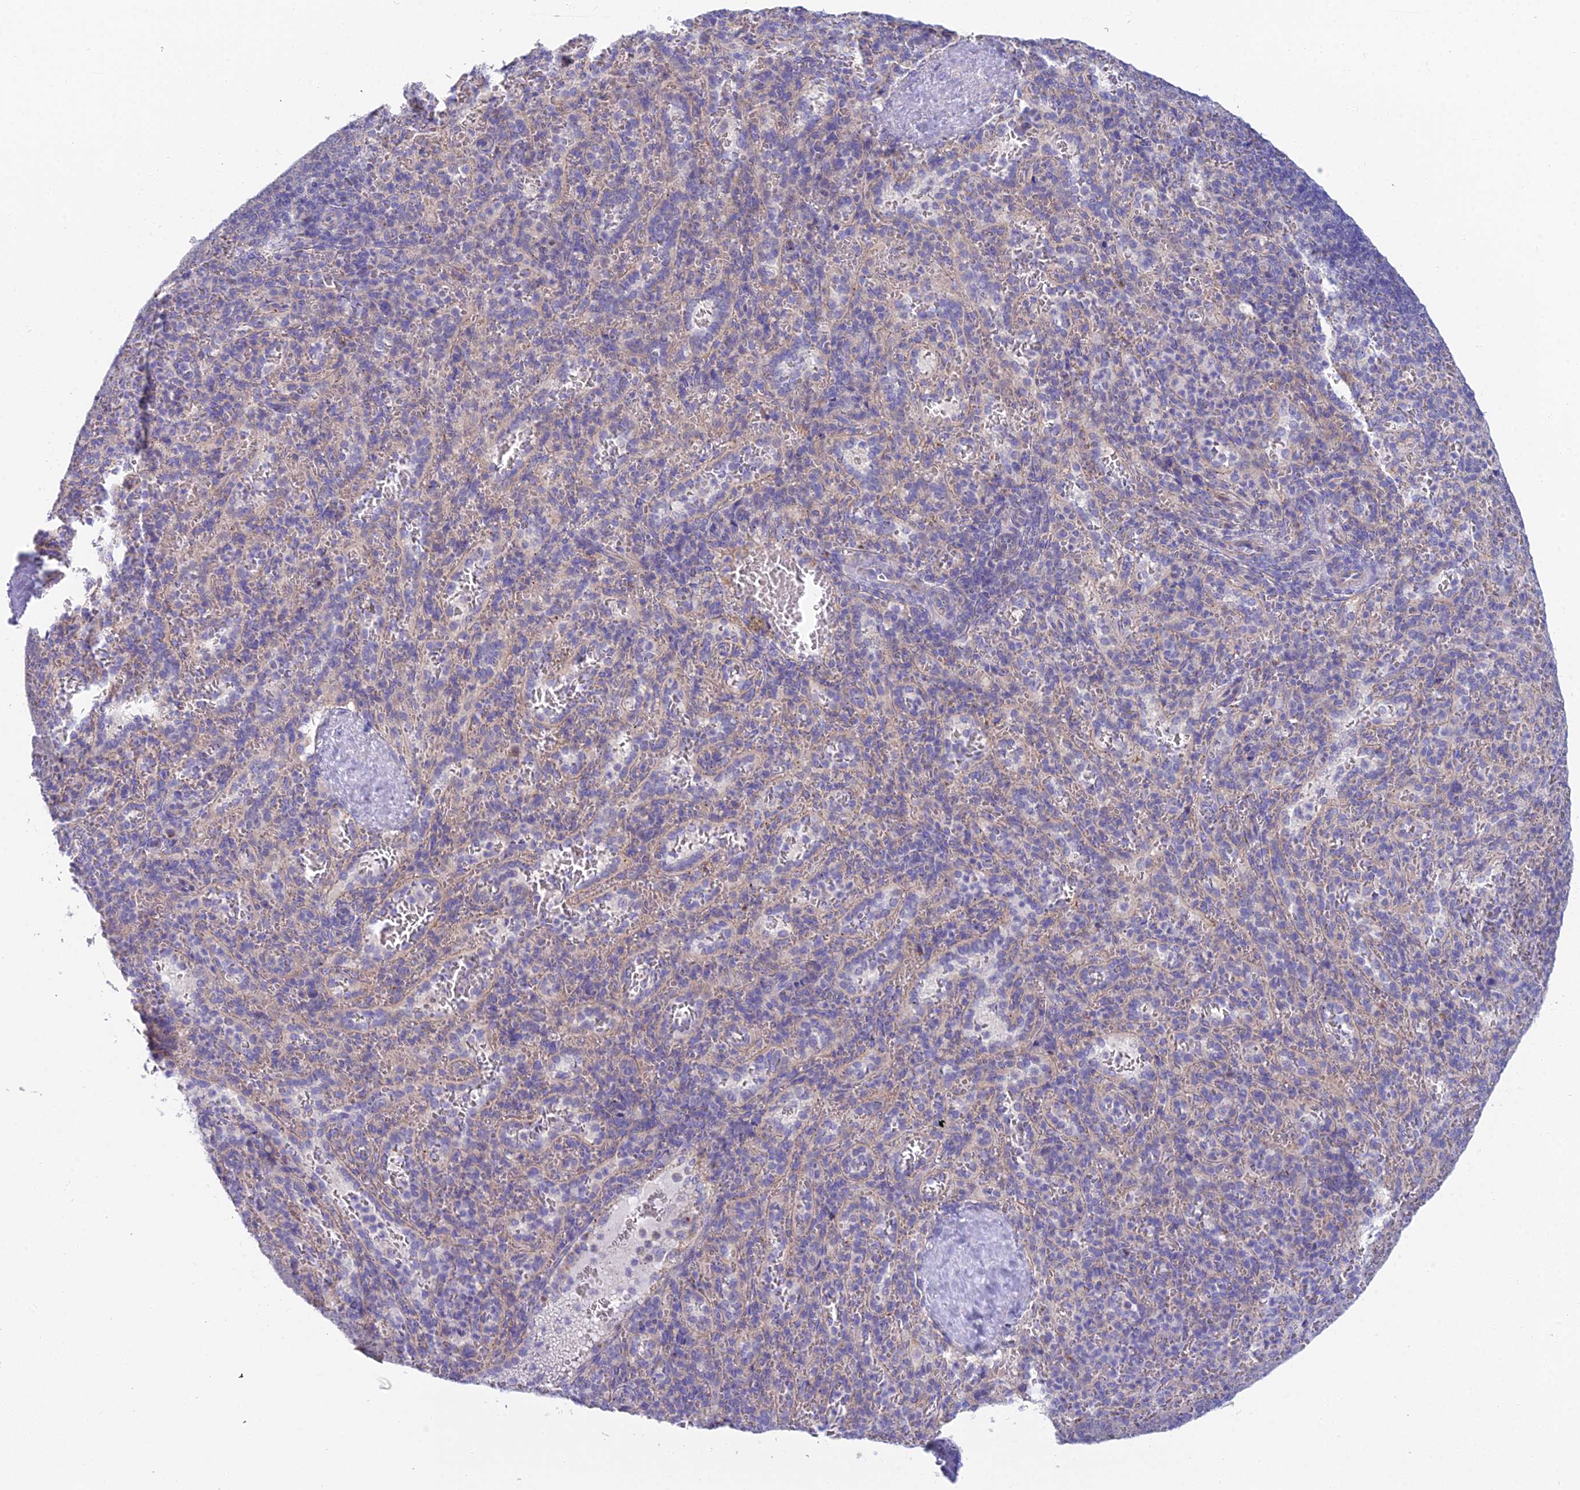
{"staining": {"intensity": "moderate", "quantity": "<25%", "location": "cytoplasmic/membranous"}, "tissue": "spleen", "cell_type": "Cells in red pulp", "image_type": "normal", "snomed": [{"axis": "morphology", "description": "Normal tissue, NOS"}, {"axis": "topography", "description": "Spleen"}], "caption": "Benign spleen displays moderate cytoplasmic/membranous positivity in about <25% of cells in red pulp, visualized by immunohistochemistry. (brown staining indicates protein expression, while blue staining denotes nuclei).", "gene": "ZNF564", "patient": {"sex": "female", "age": 21}}